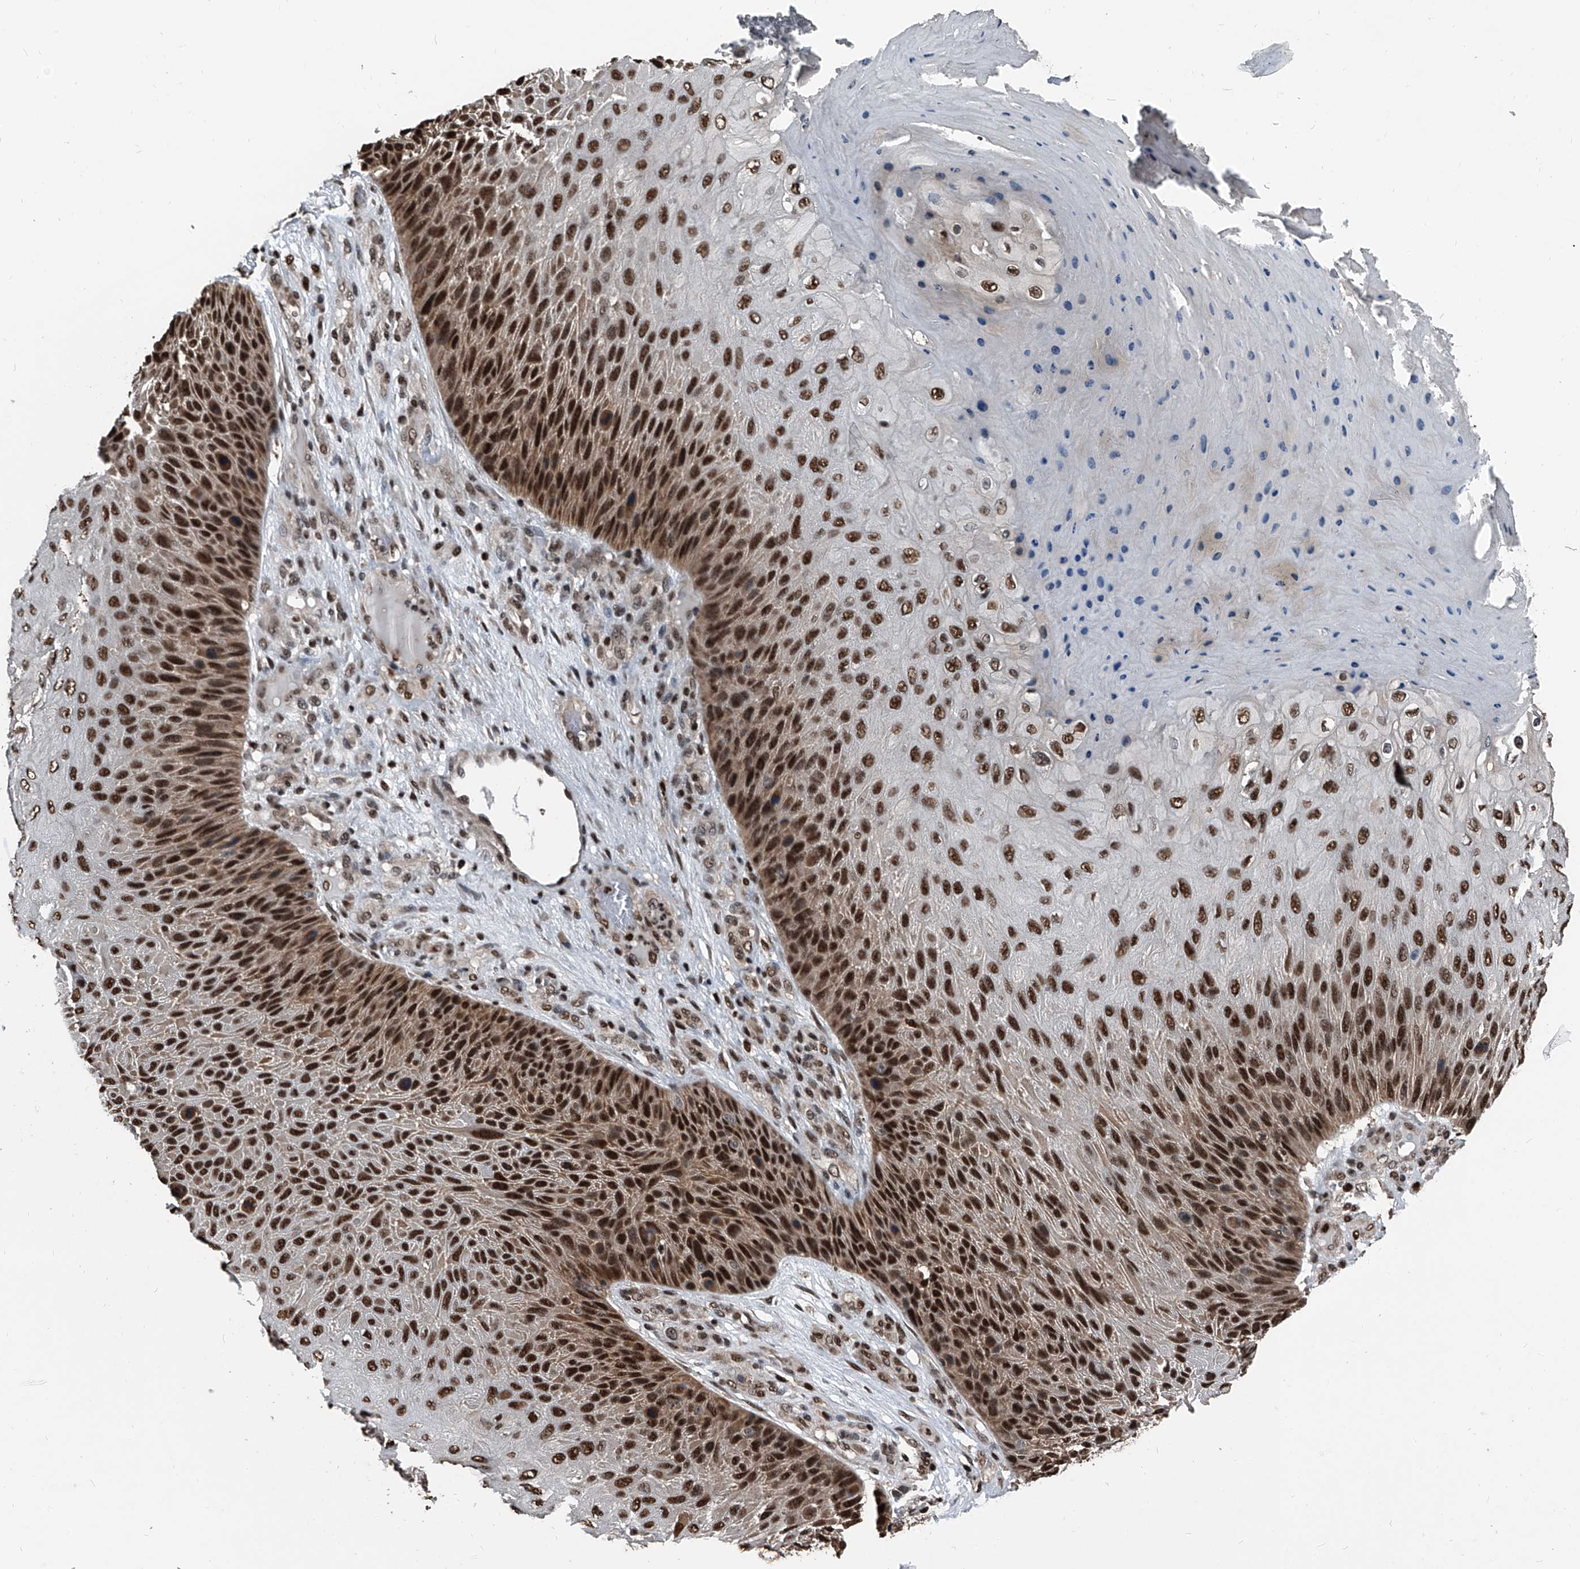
{"staining": {"intensity": "strong", "quantity": ">75%", "location": "nuclear"}, "tissue": "skin cancer", "cell_type": "Tumor cells", "image_type": "cancer", "snomed": [{"axis": "morphology", "description": "Squamous cell carcinoma, NOS"}, {"axis": "topography", "description": "Skin"}], "caption": "The micrograph reveals a brown stain indicating the presence of a protein in the nuclear of tumor cells in skin cancer.", "gene": "FKBP5", "patient": {"sex": "female", "age": 88}}